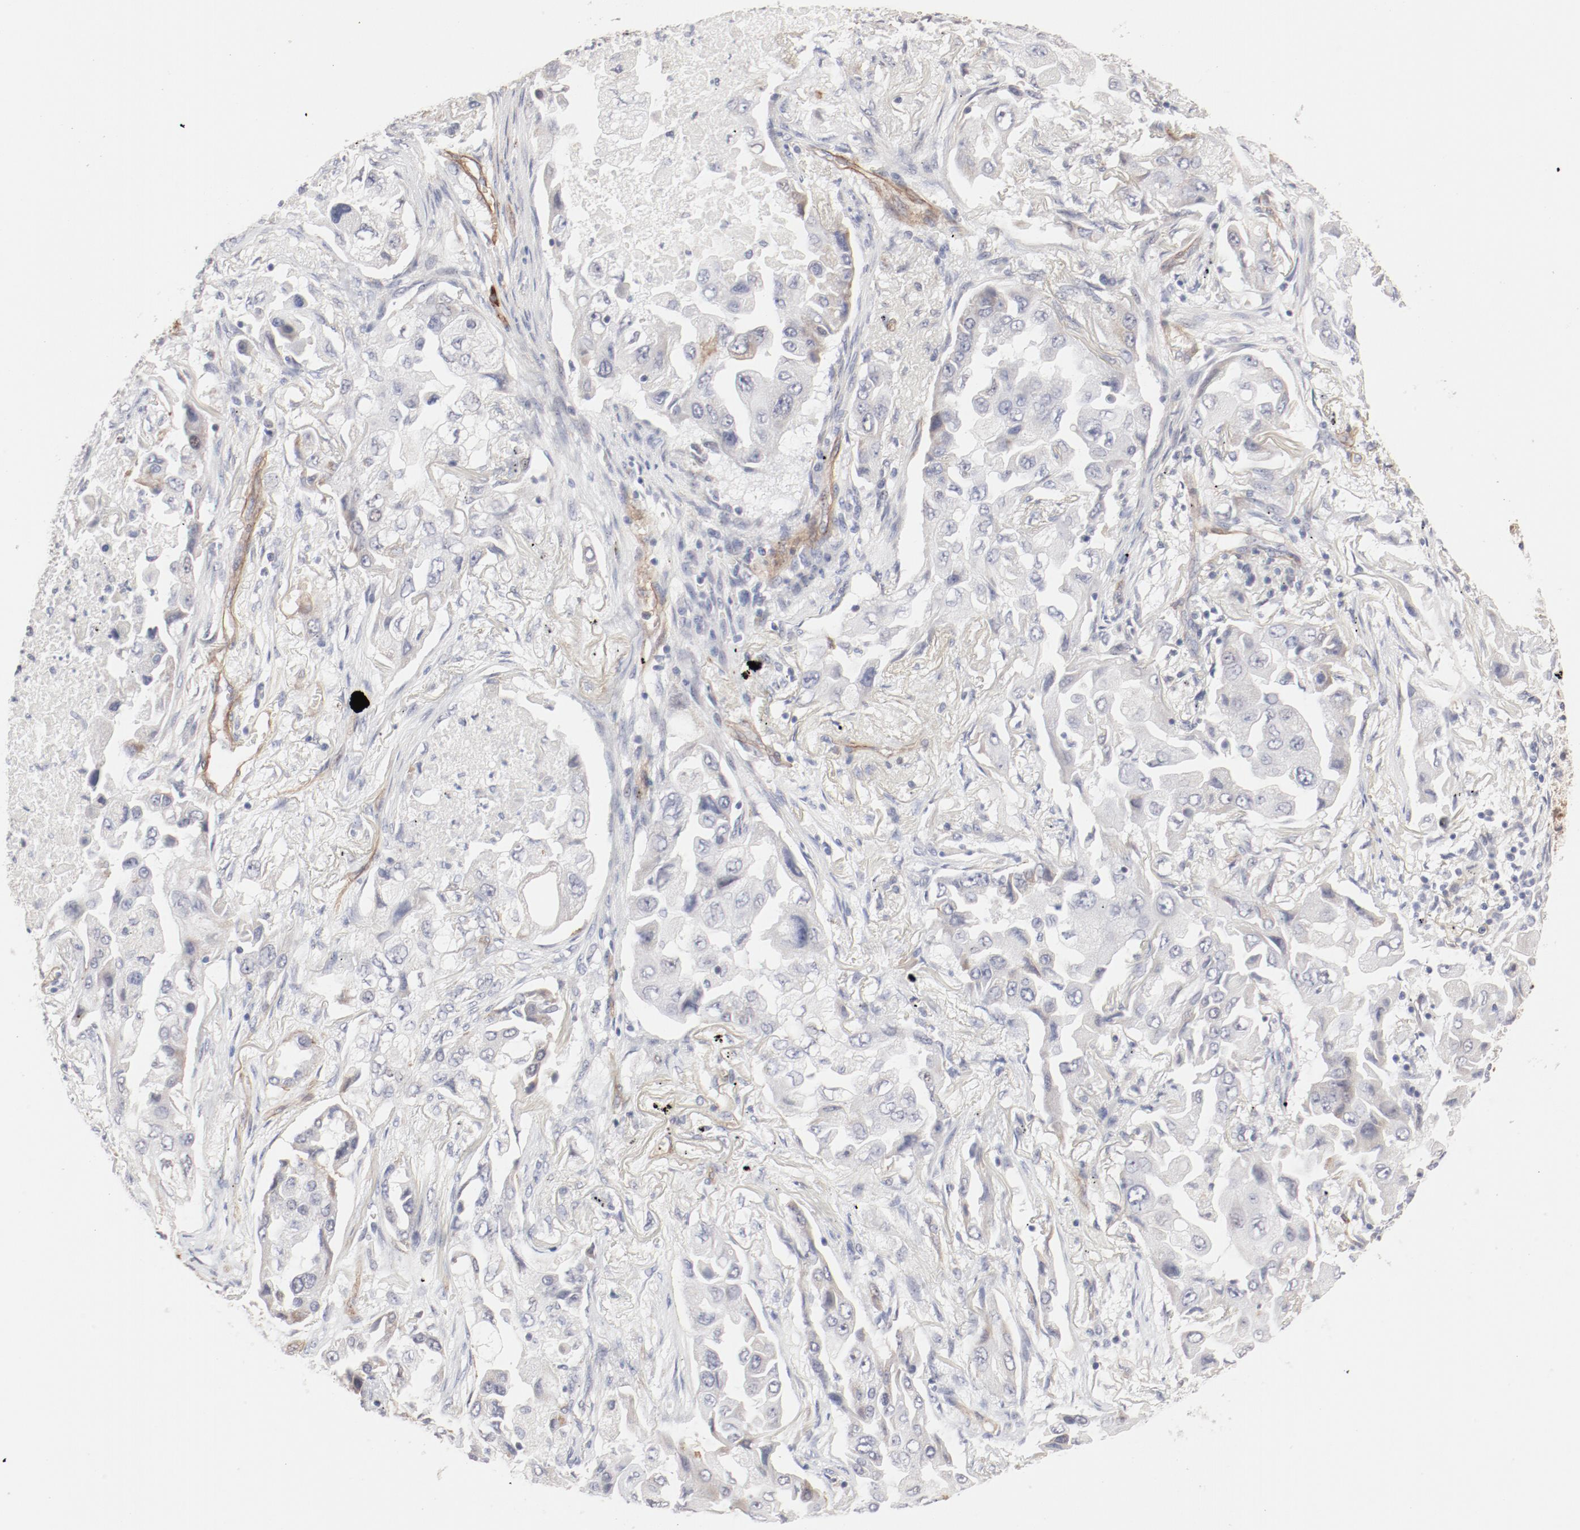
{"staining": {"intensity": "negative", "quantity": "none", "location": "none"}, "tissue": "lung cancer", "cell_type": "Tumor cells", "image_type": "cancer", "snomed": [{"axis": "morphology", "description": "Adenocarcinoma, NOS"}, {"axis": "topography", "description": "Lung"}], "caption": "Image shows no protein staining in tumor cells of lung adenocarcinoma tissue. (Immunohistochemistry, brightfield microscopy, high magnification).", "gene": "MAGED4", "patient": {"sex": "female", "age": 65}}